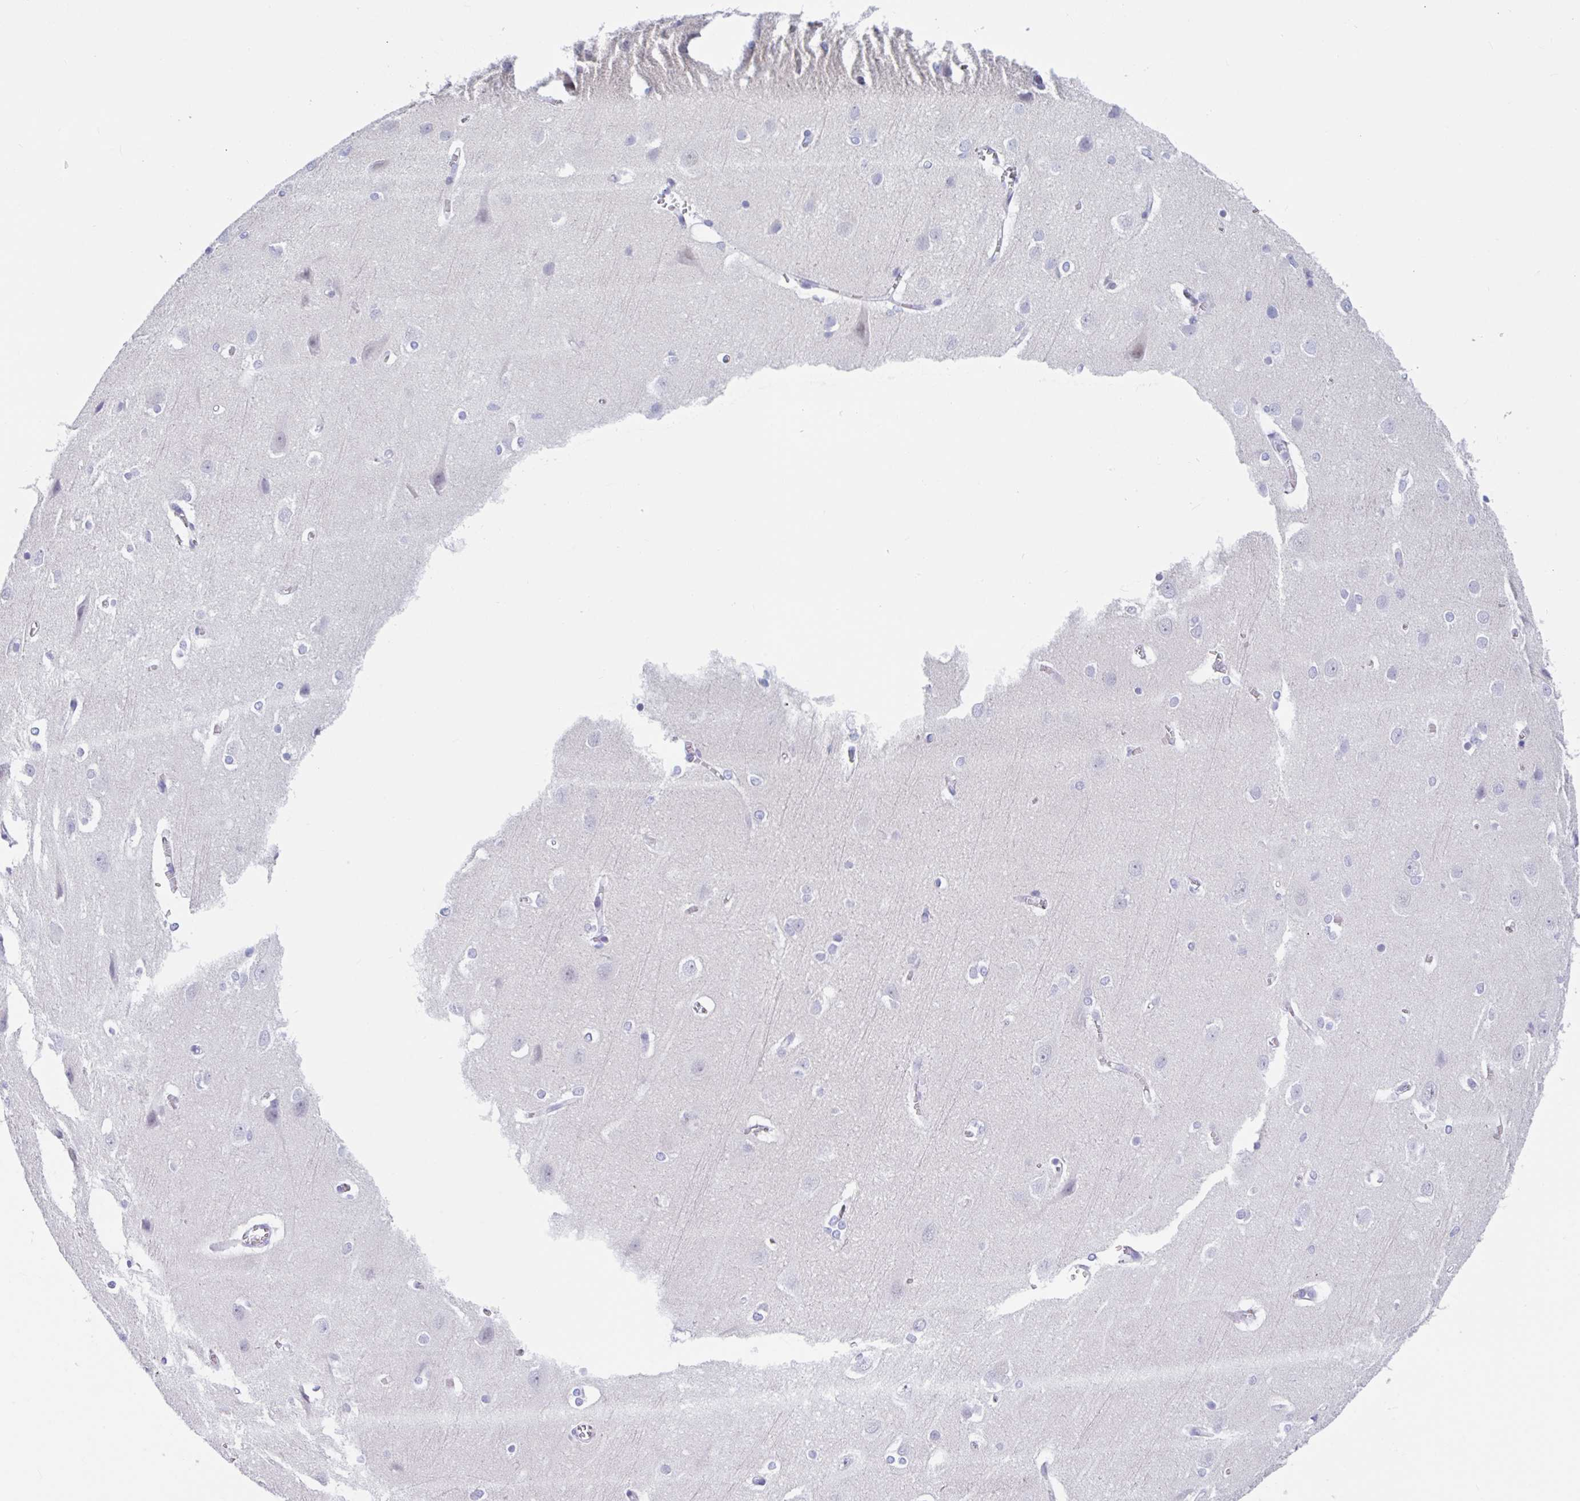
{"staining": {"intensity": "negative", "quantity": "none", "location": "none"}, "tissue": "cerebral cortex", "cell_type": "Endothelial cells", "image_type": "normal", "snomed": [{"axis": "morphology", "description": "Normal tissue, NOS"}, {"axis": "topography", "description": "Cerebral cortex"}], "caption": "The histopathology image exhibits no significant positivity in endothelial cells of cerebral cortex.", "gene": "OR6N2", "patient": {"sex": "male", "age": 37}}